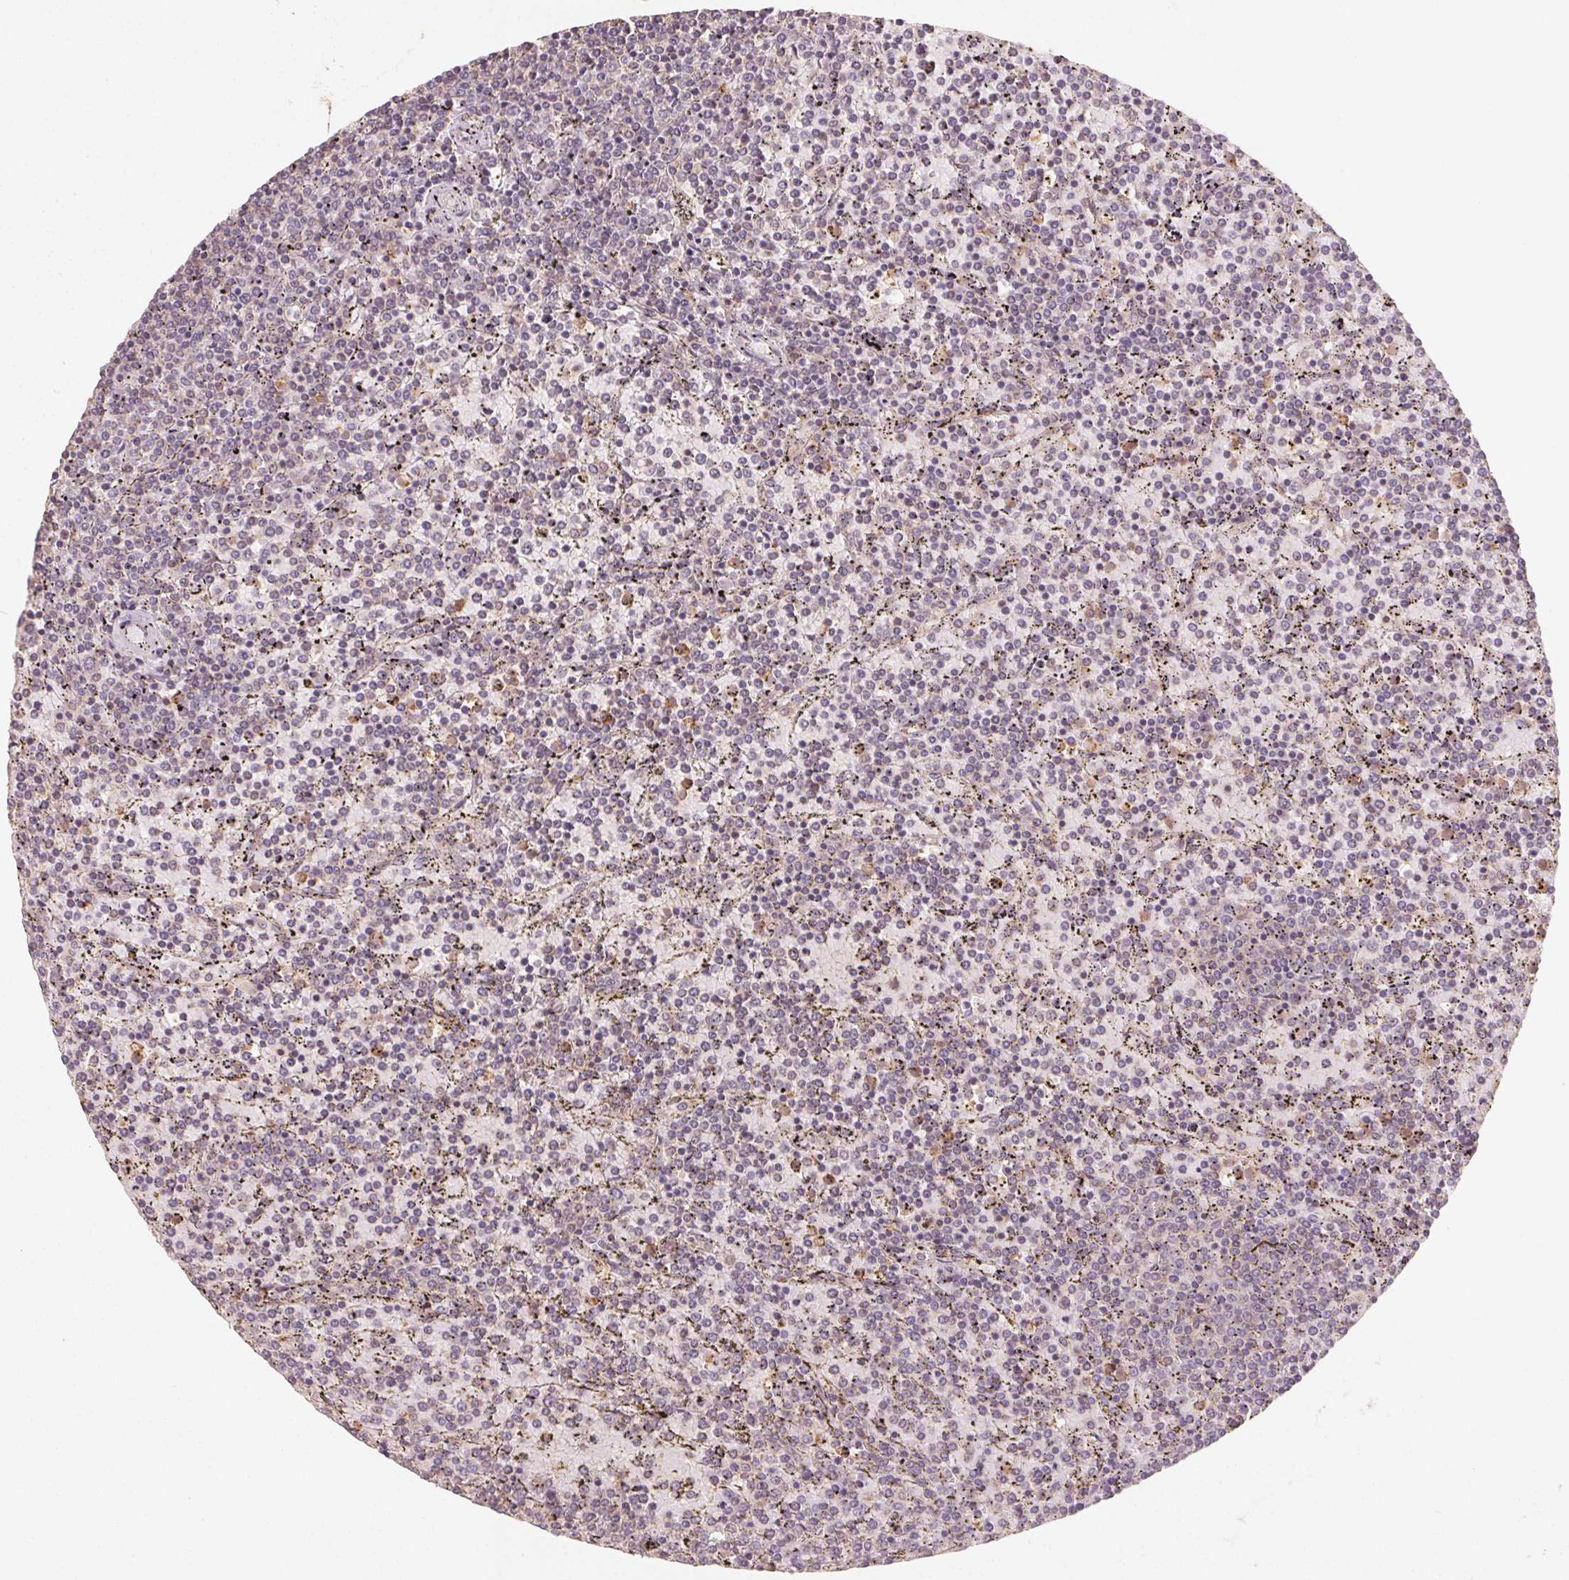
{"staining": {"intensity": "negative", "quantity": "none", "location": "none"}, "tissue": "lymphoma", "cell_type": "Tumor cells", "image_type": "cancer", "snomed": [{"axis": "morphology", "description": "Malignant lymphoma, non-Hodgkin's type, Low grade"}, {"axis": "topography", "description": "Spleen"}], "caption": "DAB immunohistochemical staining of lymphoma shows no significant positivity in tumor cells.", "gene": "AP1S1", "patient": {"sex": "female", "age": 77}}